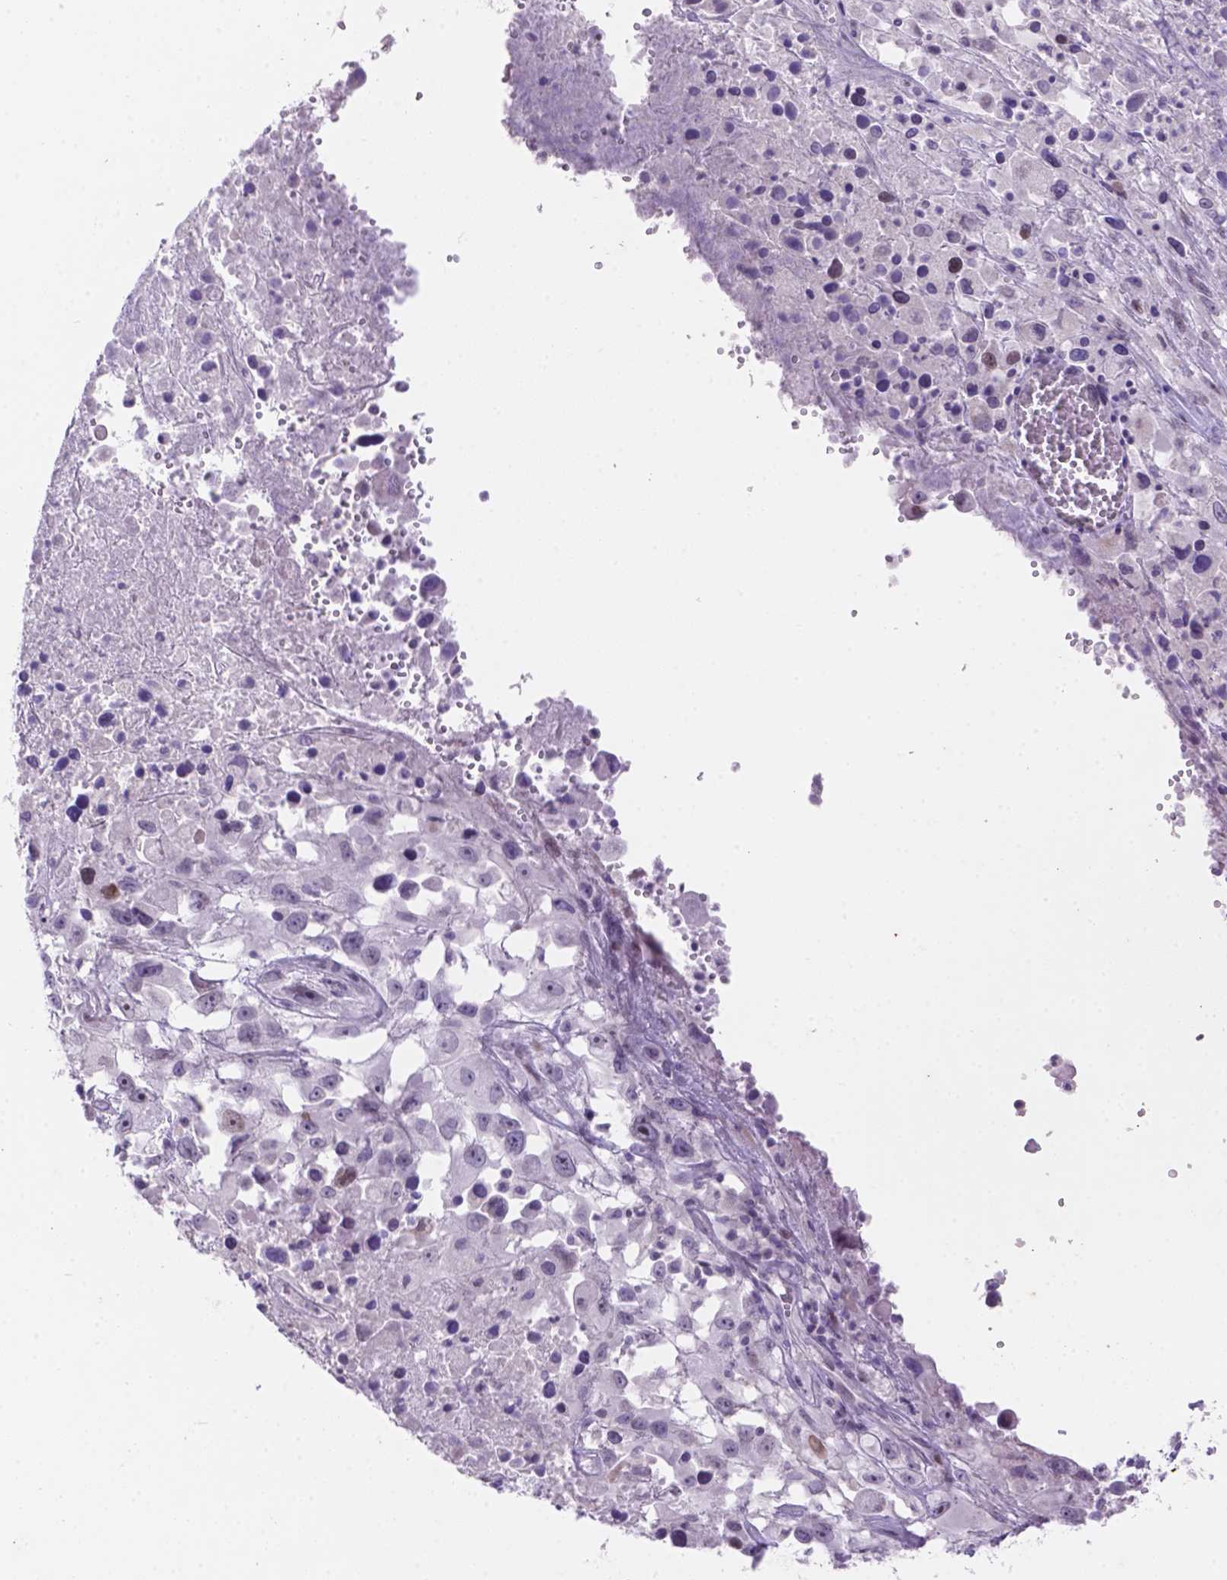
{"staining": {"intensity": "negative", "quantity": "none", "location": "none"}, "tissue": "melanoma", "cell_type": "Tumor cells", "image_type": "cancer", "snomed": [{"axis": "morphology", "description": "Malignant melanoma, Metastatic site"}, {"axis": "topography", "description": "Soft tissue"}], "caption": "An IHC photomicrograph of malignant melanoma (metastatic site) is shown. There is no staining in tumor cells of malignant melanoma (metastatic site).", "gene": "DMWD", "patient": {"sex": "male", "age": 50}}